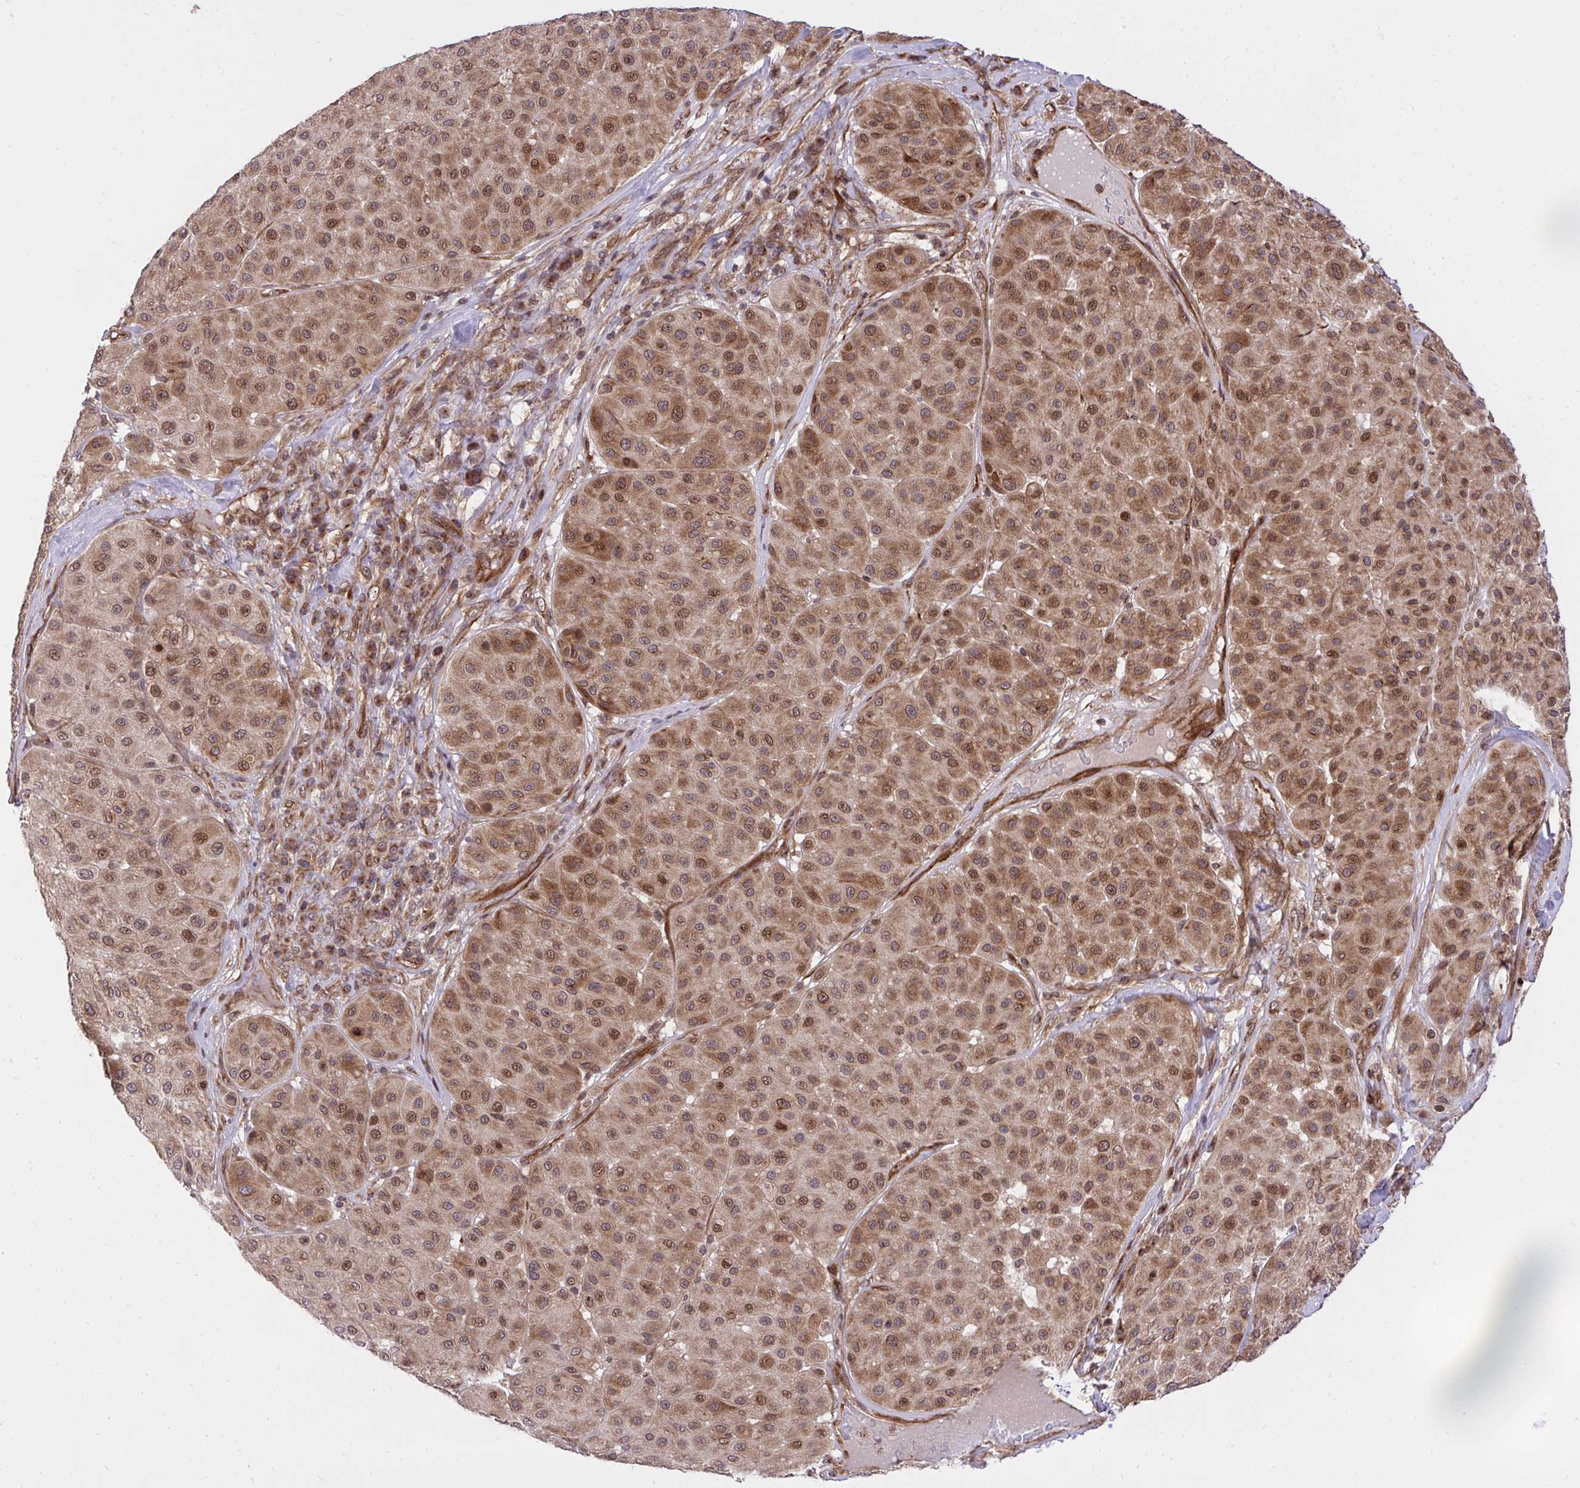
{"staining": {"intensity": "moderate", "quantity": ">75%", "location": "cytoplasmic/membranous"}, "tissue": "melanoma", "cell_type": "Tumor cells", "image_type": "cancer", "snomed": [{"axis": "morphology", "description": "Malignant melanoma, Metastatic site"}, {"axis": "topography", "description": "Smooth muscle"}], "caption": "Protein staining demonstrates moderate cytoplasmic/membranous expression in approximately >75% of tumor cells in malignant melanoma (metastatic site).", "gene": "ERI1", "patient": {"sex": "male", "age": 41}}